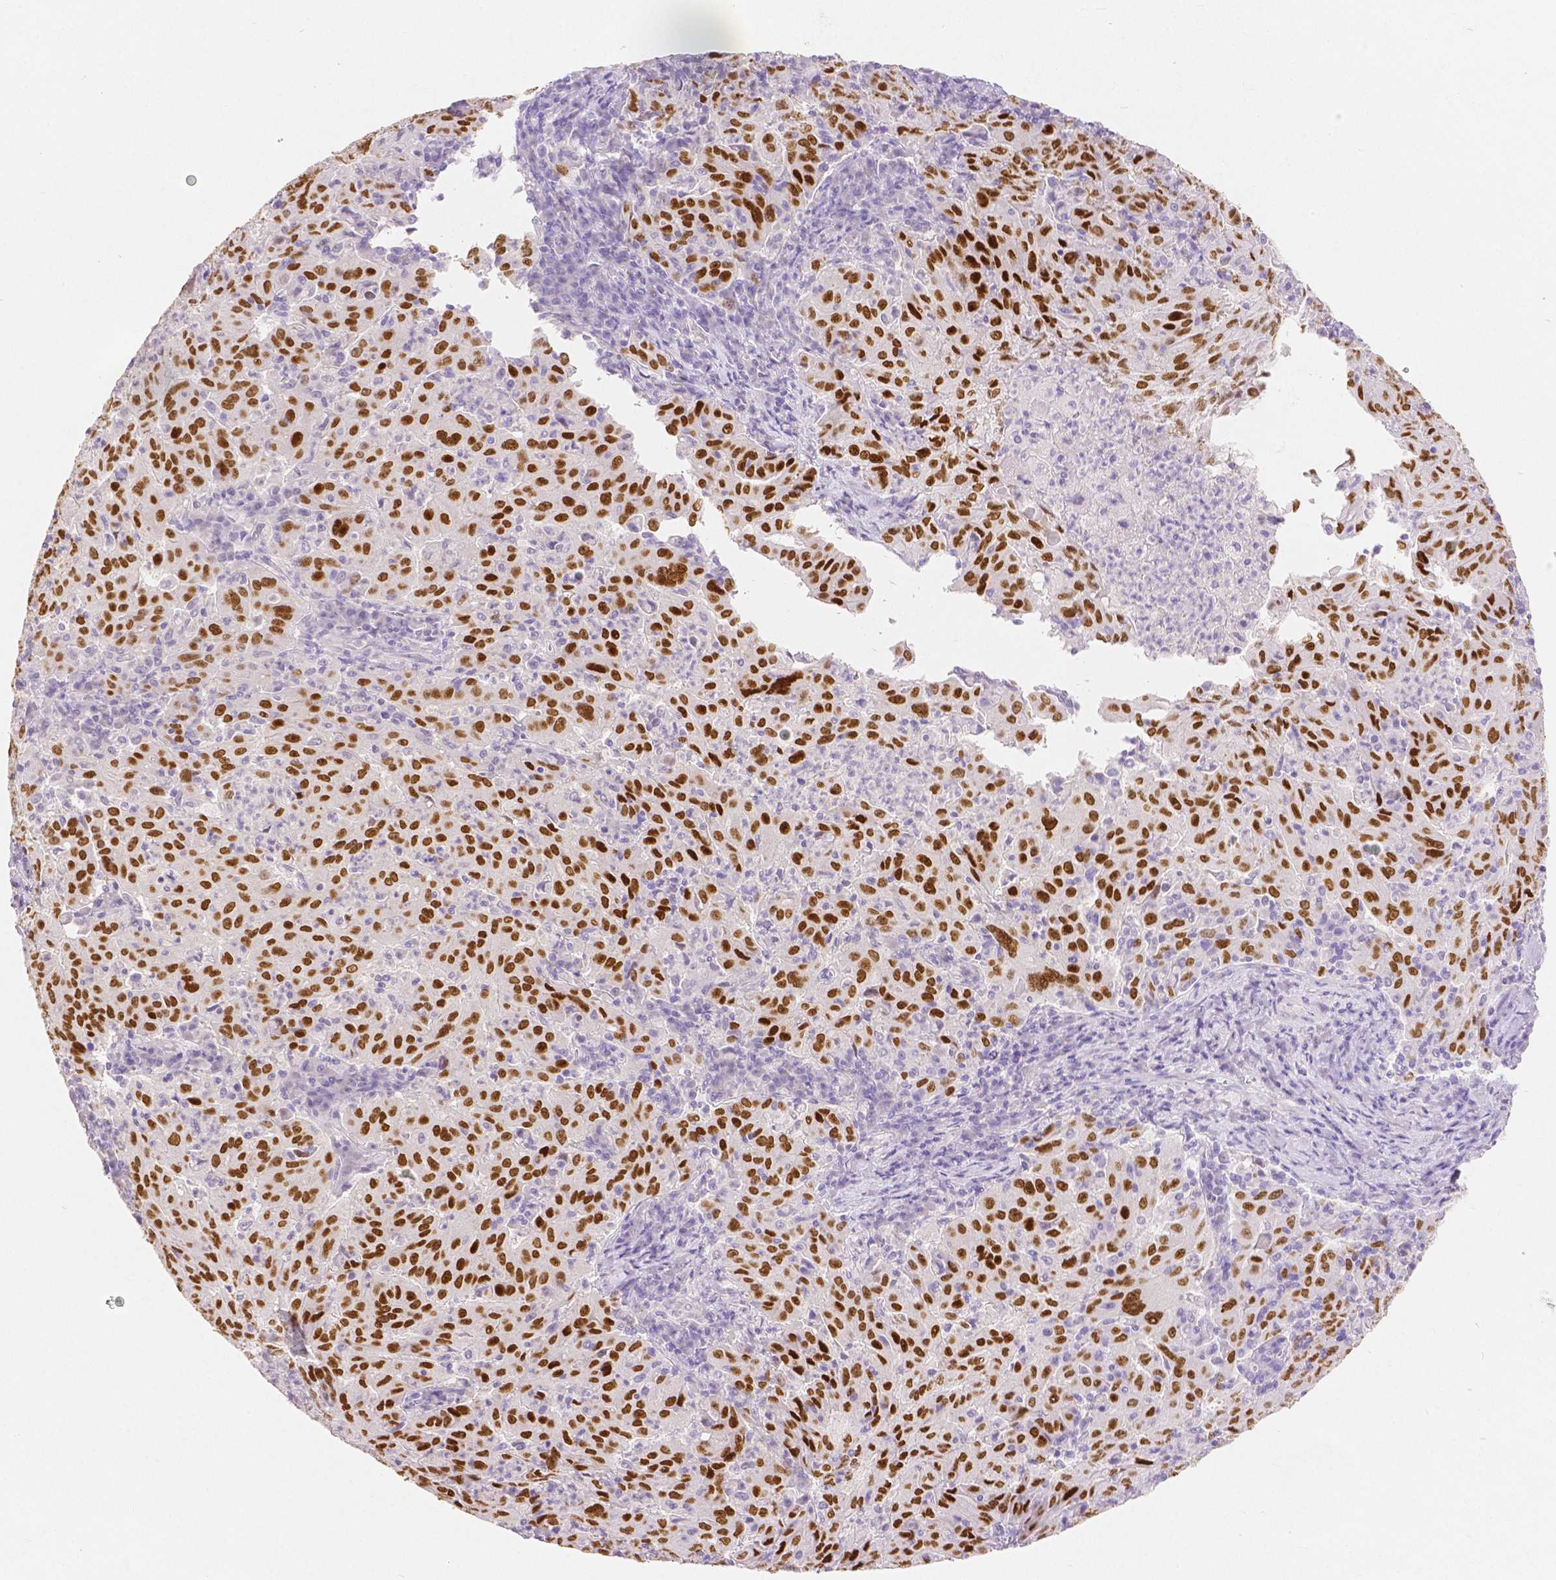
{"staining": {"intensity": "strong", "quantity": ">75%", "location": "nuclear"}, "tissue": "pancreatic cancer", "cell_type": "Tumor cells", "image_type": "cancer", "snomed": [{"axis": "morphology", "description": "Adenocarcinoma, NOS"}, {"axis": "topography", "description": "Pancreas"}], "caption": "Immunohistochemistry (IHC) (DAB (3,3'-diaminobenzidine)) staining of pancreatic adenocarcinoma exhibits strong nuclear protein staining in about >75% of tumor cells.", "gene": "HNF1B", "patient": {"sex": "male", "age": 63}}